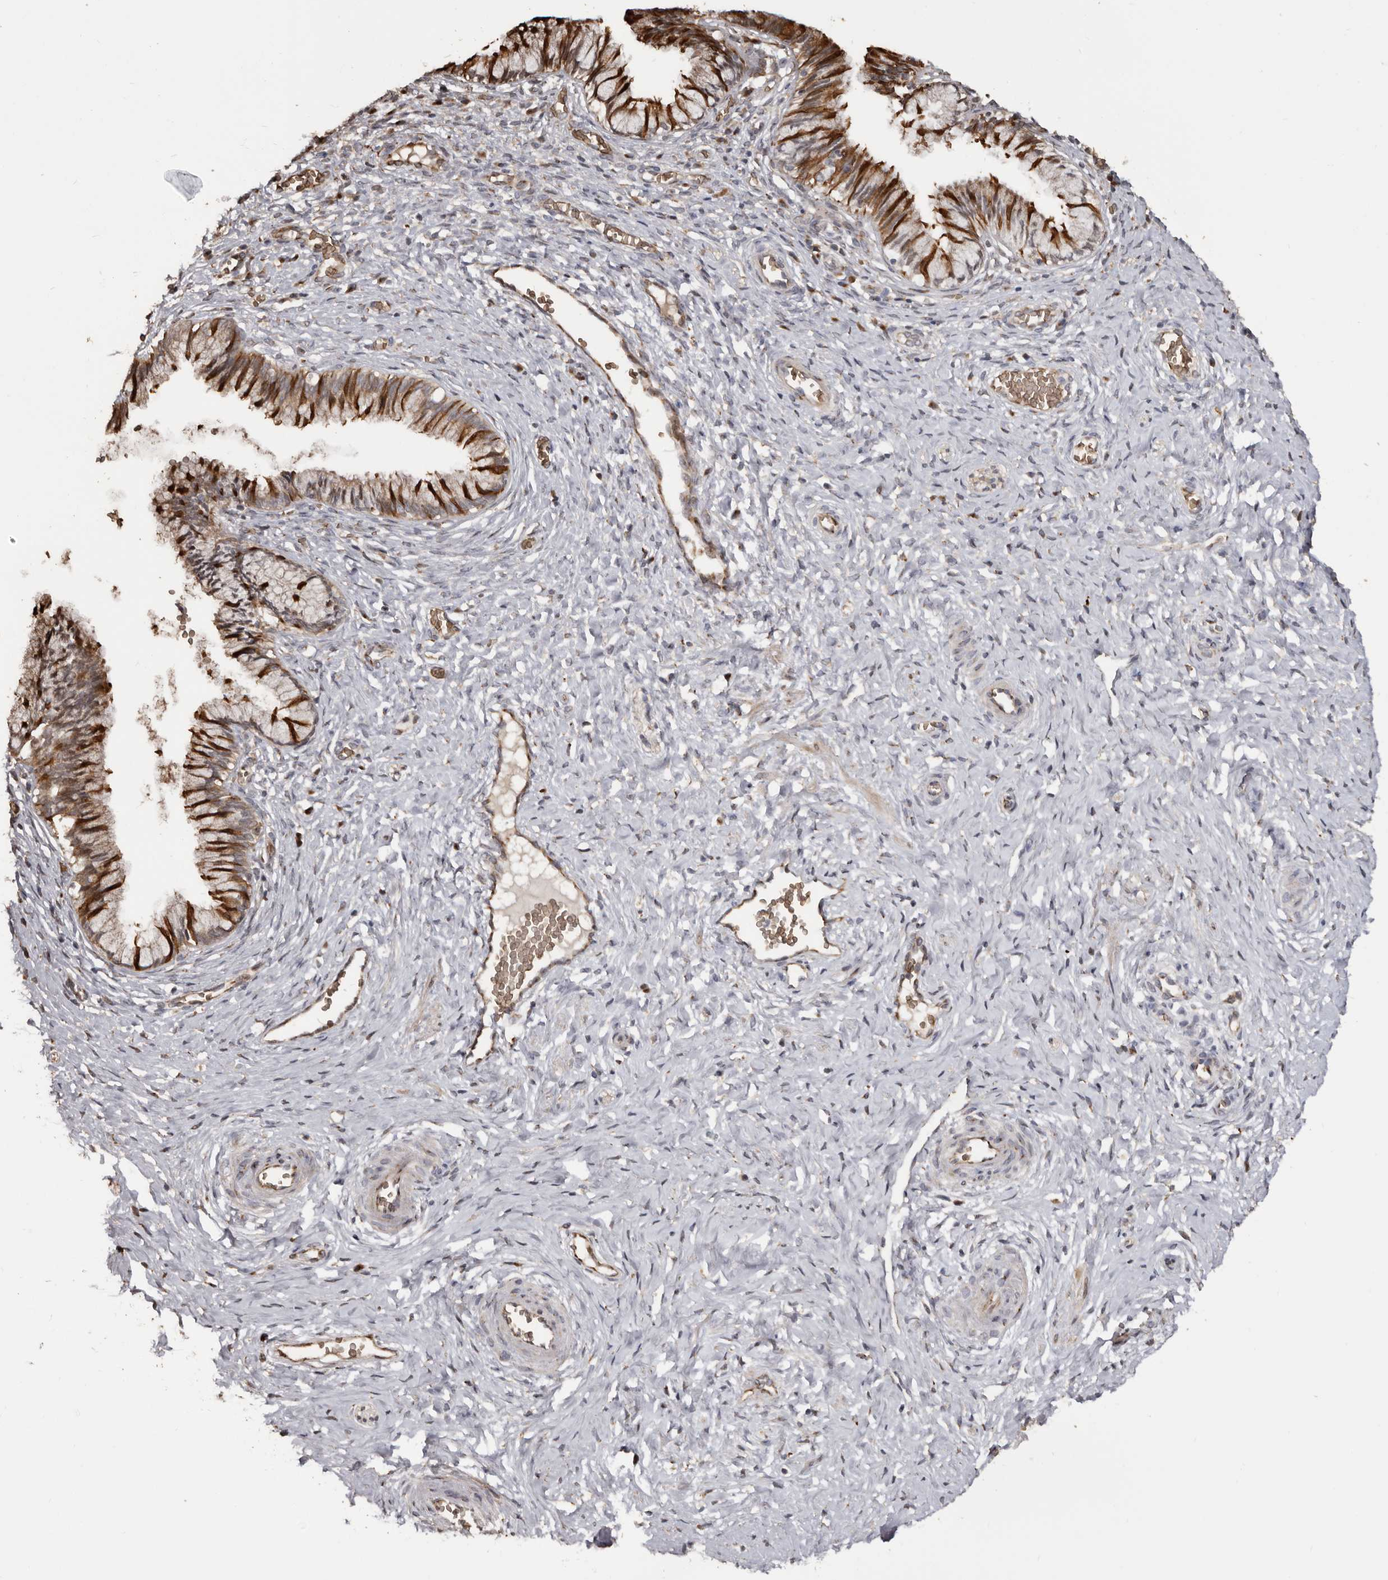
{"staining": {"intensity": "strong", "quantity": ">75%", "location": "cytoplasmic/membranous"}, "tissue": "cervix", "cell_type": "Glandular cells", "image_type": "normal", "snomed": [{"axis": "morphology", "description": "Normal tissue, NOS"}, {"axis": "topography", "description": "Cervix"}], "caption": "Brown immunohistochemical staining in benign human cervix demonstrates strong cytoplasmic/membranous expression in approximately >75% of glandular cells. (Stains: DAB (3,3'-diaminobenzidine) in brown, nuclei in blue, Microscopy: brightfield microscopy at high magnification).", "gene": "ENTREP1", "patient": {"sex": "female", "age": 27}}